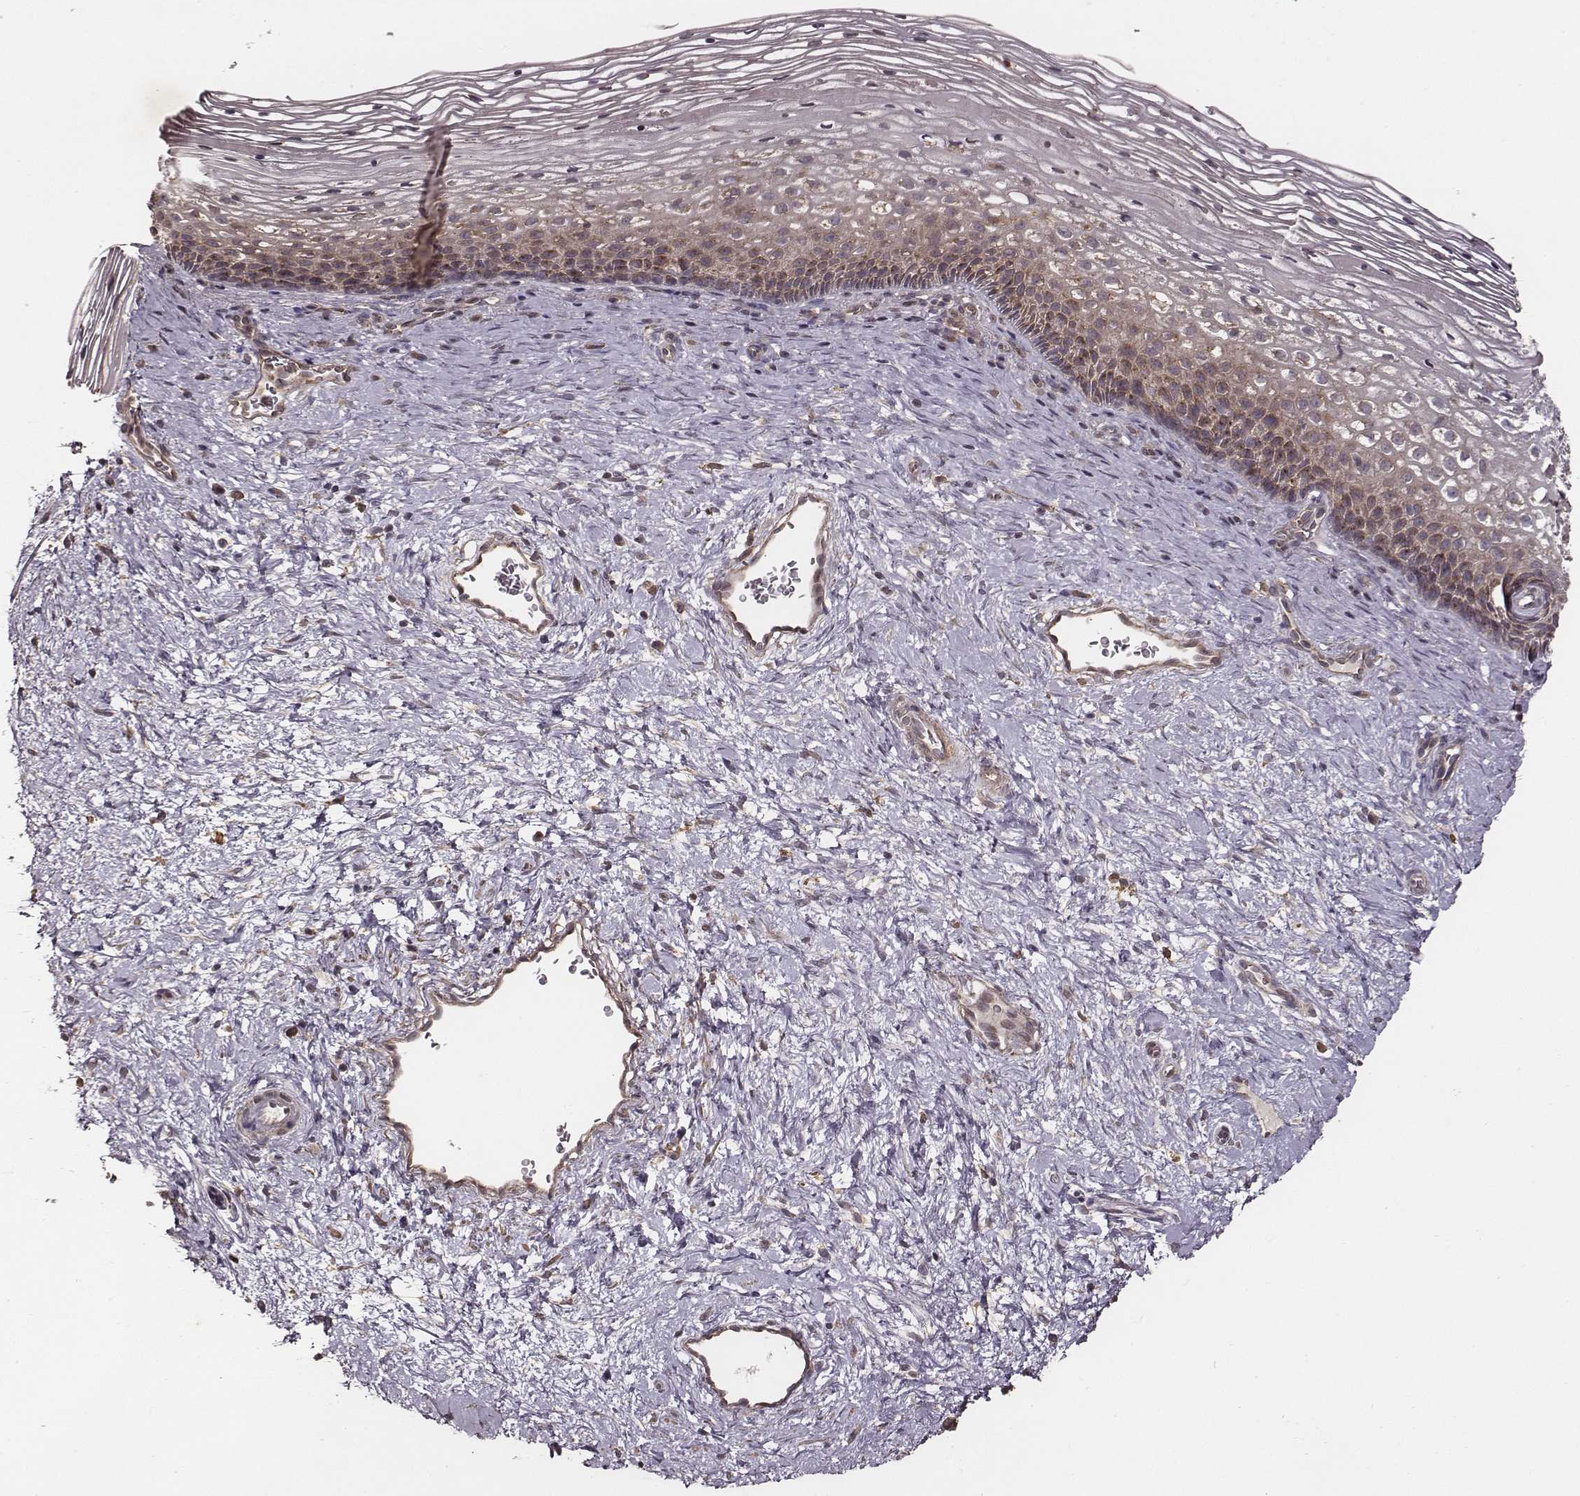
{"staining": {"intensity": "weak", "quantity": "25%-75%", "location": "cytoplasmic/membranous"}, "tissue": "cervix", "cell_type": "Glandular cells", "image_type": "normal", "snomed": [{"axis": "morphology", "description": "Normal tissue, NOS"}, {"axis": "topography", "description": "Cervix"}], "caption": "Immunohistochemical staining of benign human cervix exhibits low levels of weak cytoplasmic/membranous positivity in approximately 25%-75% of glandular cells.", "gene": "VPS26A", "patient": {"sex": "female", "age": 34}}